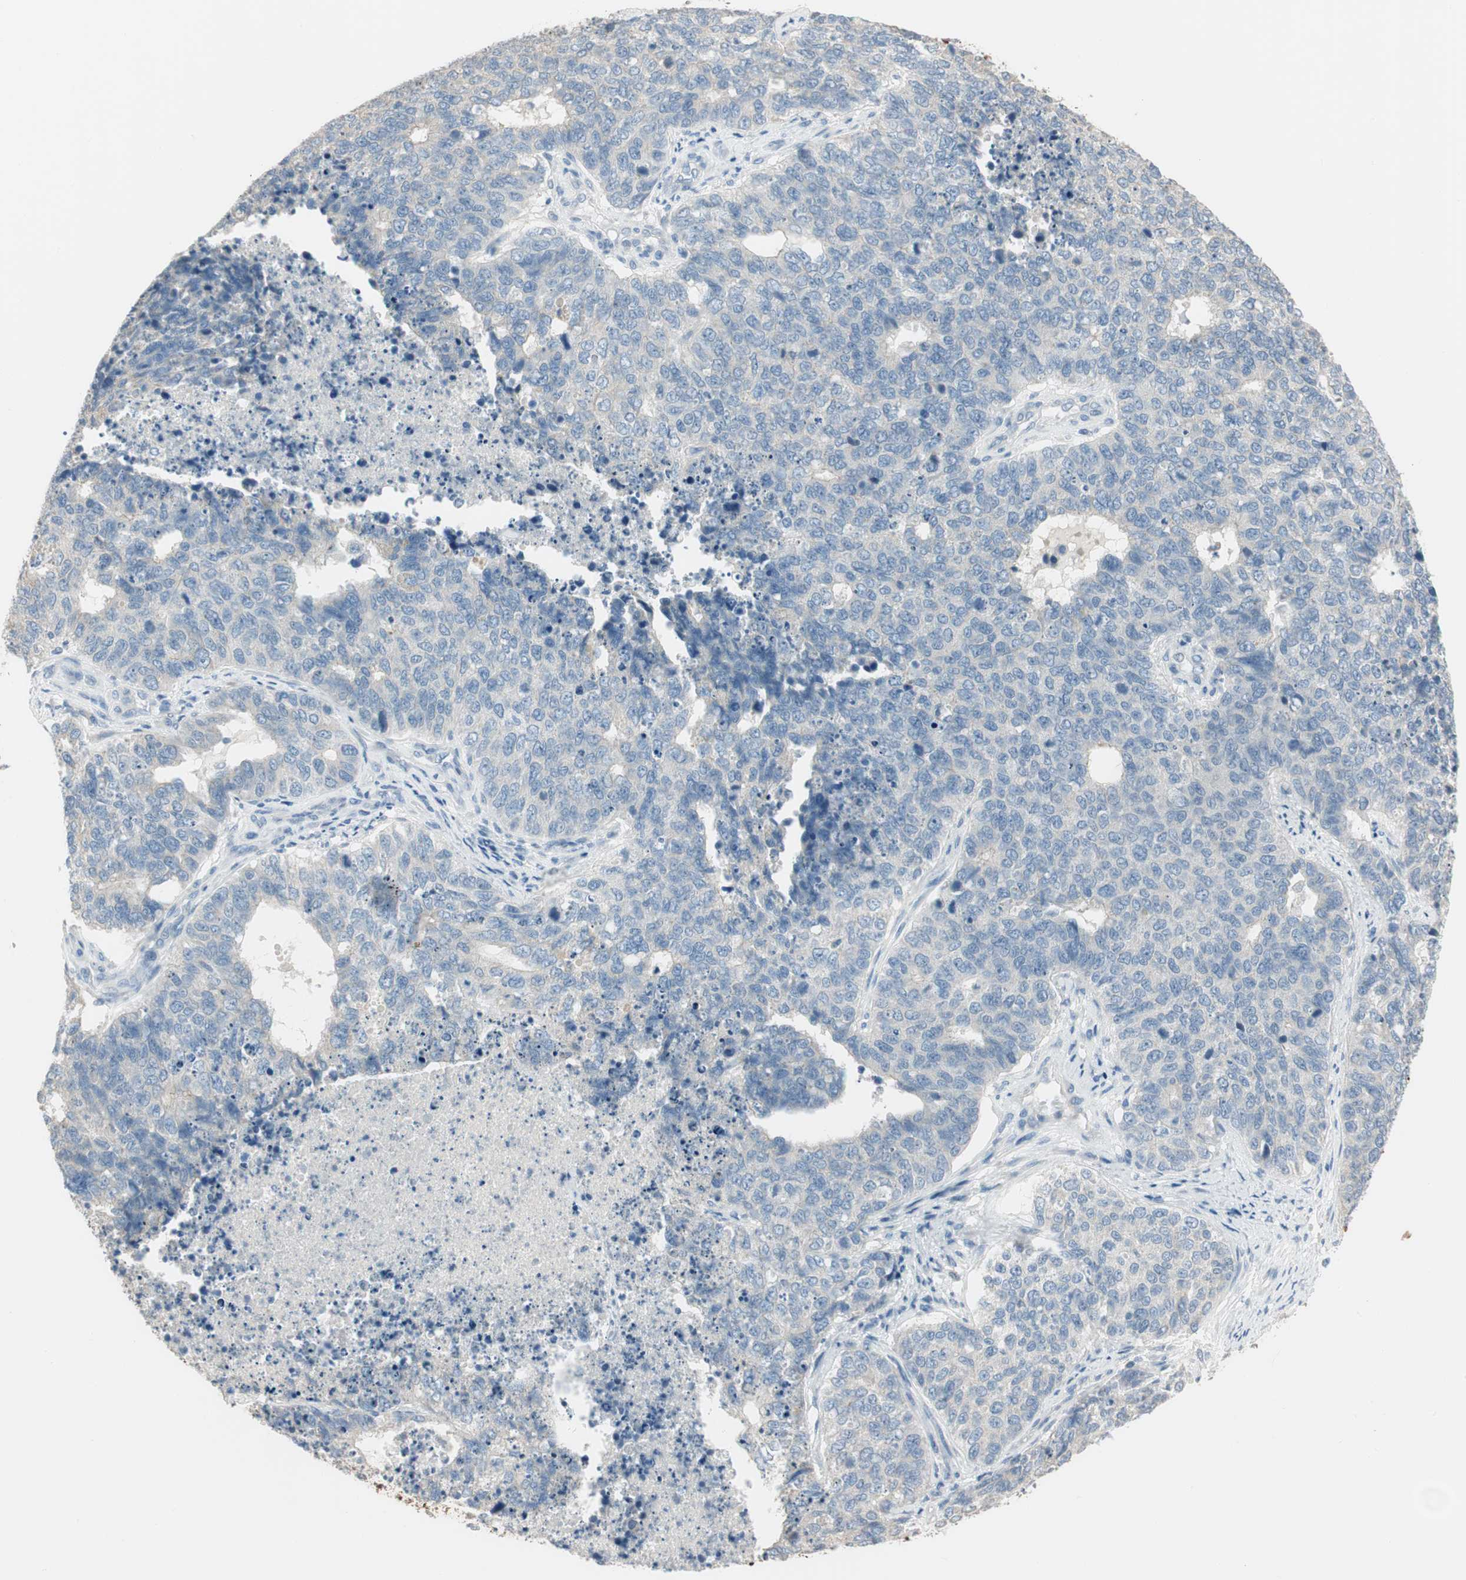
{"staining": {"intensity": "negative", "quantity": "none", "location": "none"}, "tissue": "cervical cancer", "cell_type": "Tumor cells", "image_type": "cancer", "snomed": [{"axis": "morphology", "description": "Squamous cell carcinoma, NOS"}, {"axis": "topography", "description": "Cervix"}], "caption": "The immunohistochemistry image has no significant staining in tumor cells of cervical squamous cell carcinoma tissue. The staining is performed using DAB brown chromogen with nuclei counter-stained in using hematoxylin.", "gene": "SPINK4", "patient": {"sex": "female", "age": 63}}